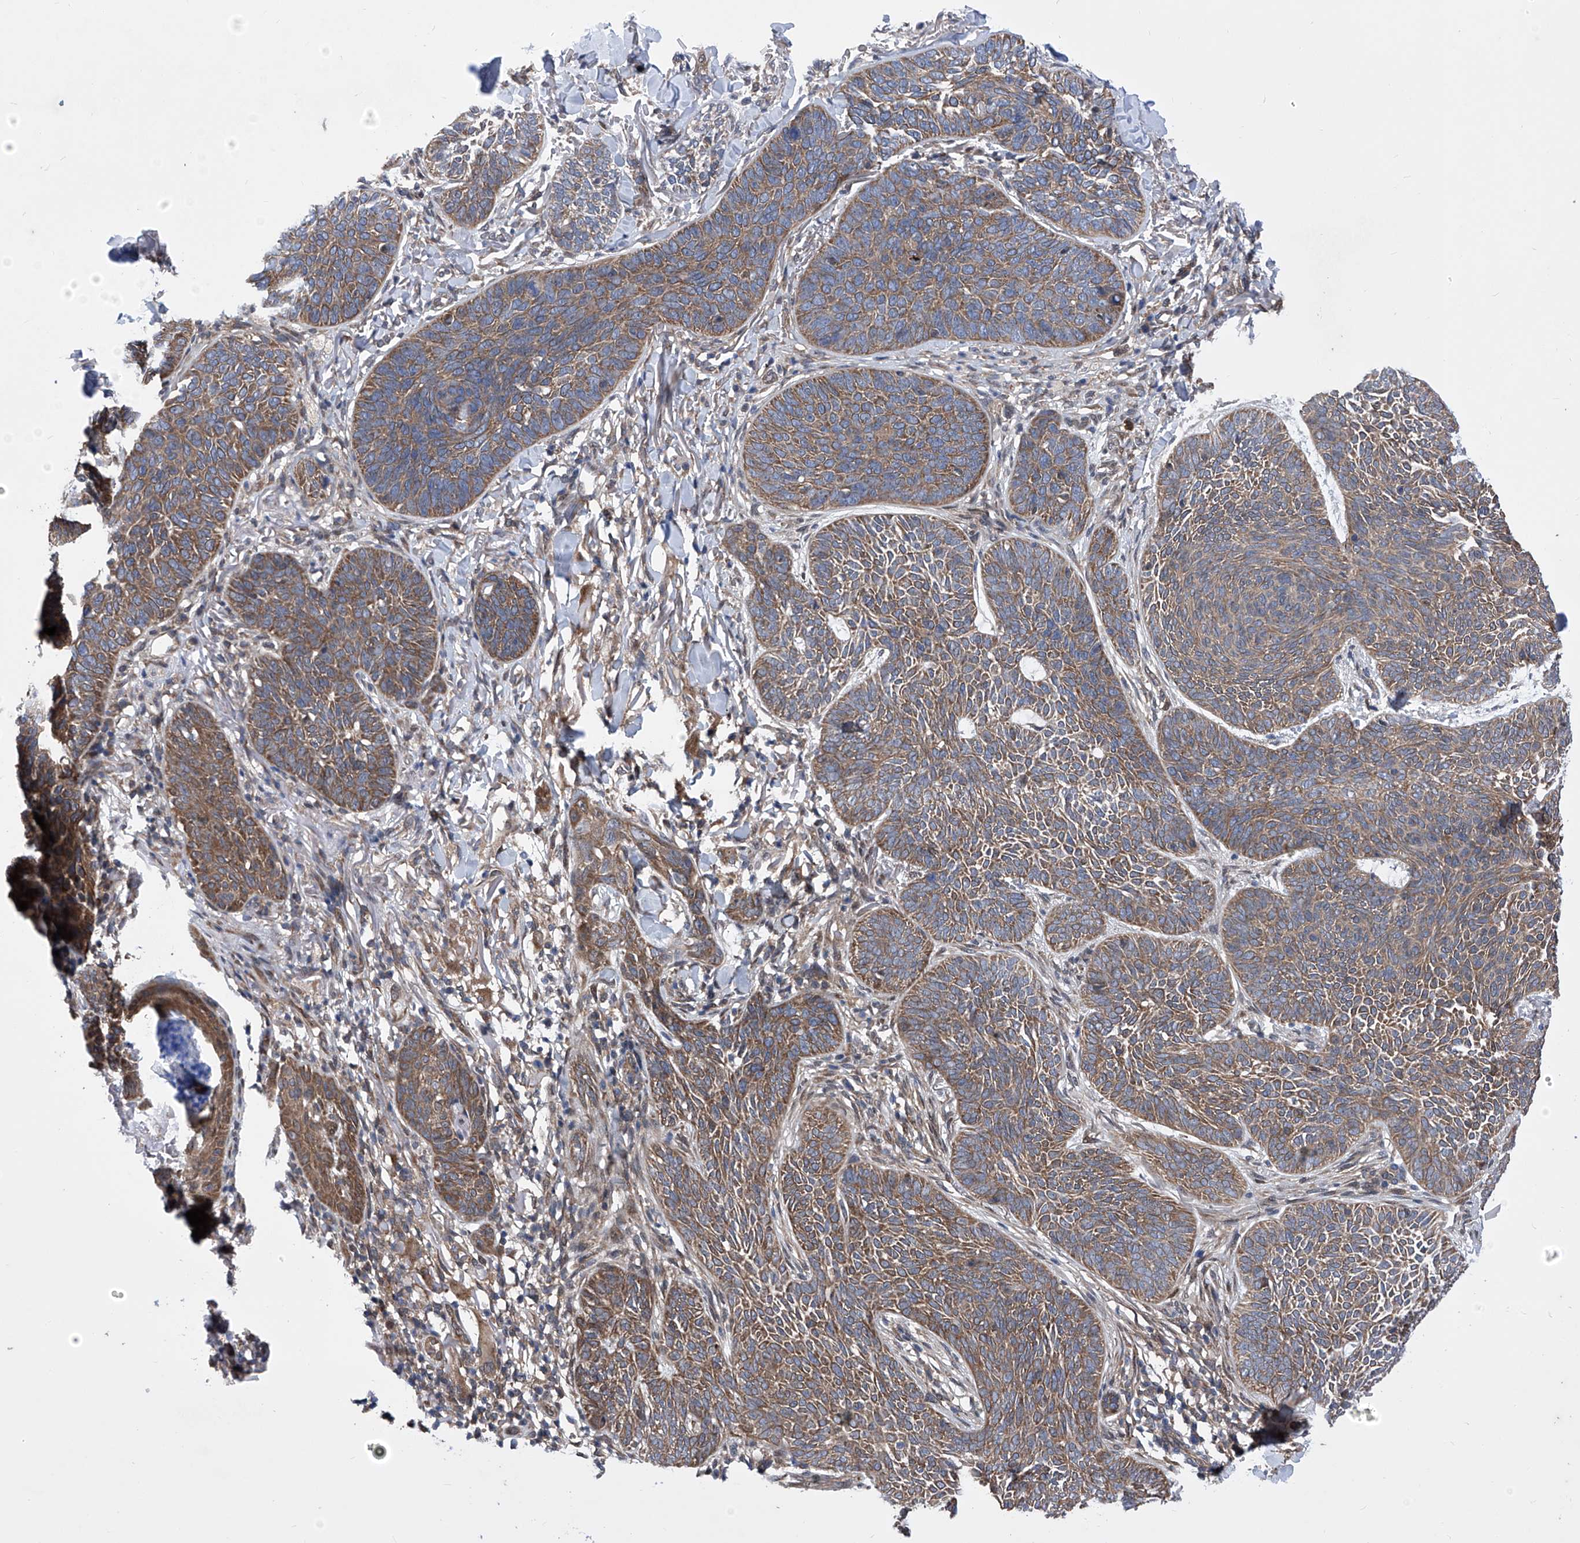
{"staining": {"intensity": "moderate", "quantity": ">75%", "location": "cytoplasmic/membranous"}, "tissue": "skin cancer", "cell_type": "Tumor cells", "image_type": "cancer", "snomed": [{"axis": "morphology", "description": "Basal cell carcinoma"}, {"axis": "topography", "description": "Skin"}], "caption": "Skin cancer was stained to show a protein in brown. There is medium levels of moderate cytoplasmic/membranous positivity in approximately >75% of tumor cells.", "gene": "KTI12", "patient": {"sex": "male", "age": 85}}